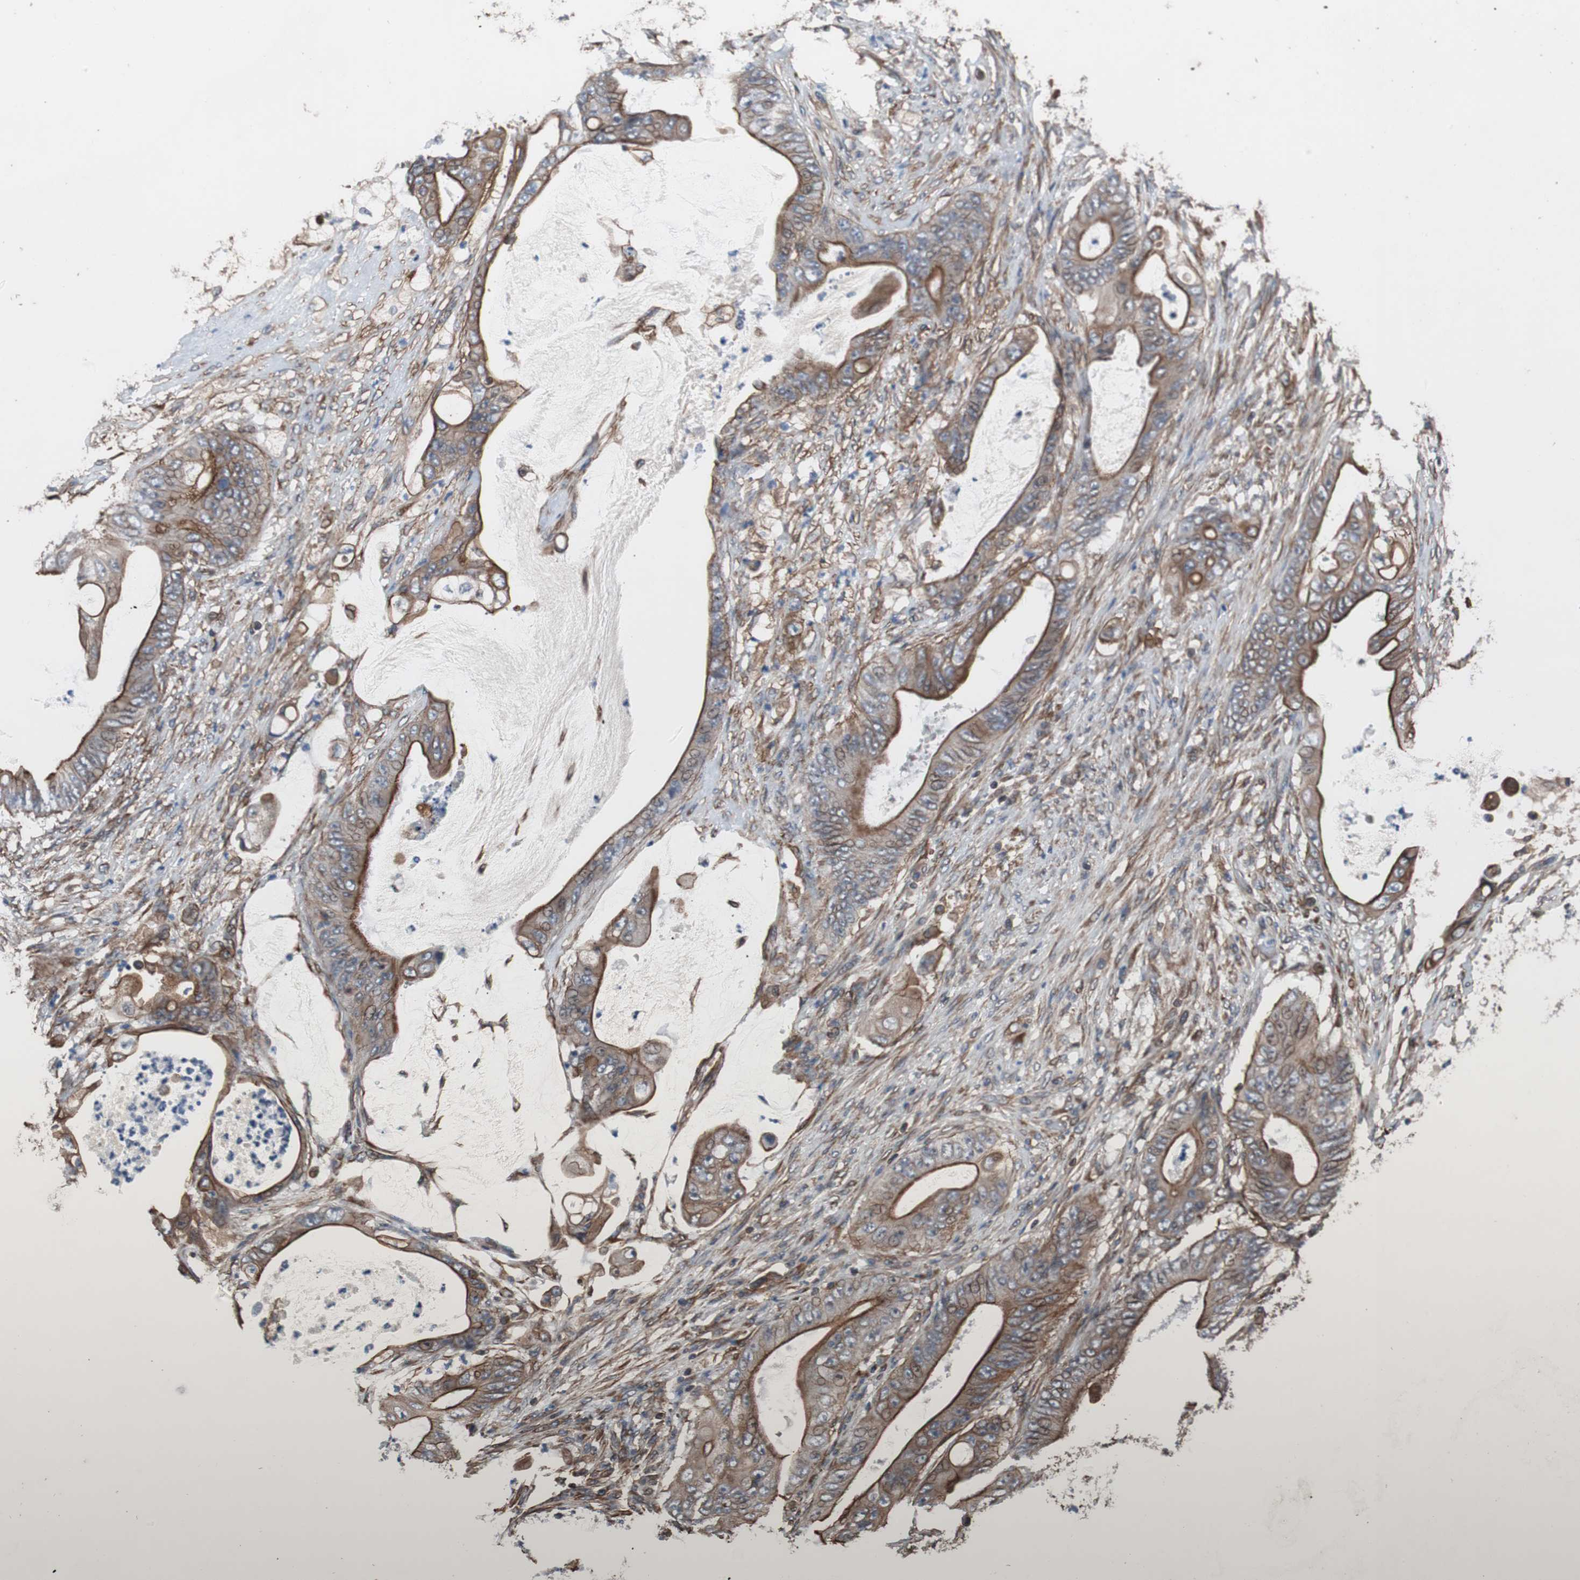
{"staining": {"intensity": "moderate", "quantity": "25%-75%", "location": "cytoplasmic/membranous"}, "tissue": "stomach cancer", "cell_type": "Tumor cells", "image_type": "cancer", "snomed": [{"axis": "morphology", "description": "Adenocarcinoma, NOS"}, {"axis": "topography", "description": "Stomach"}], "caption": "High-magnification brightfield microscopy of stomach cancer stained with DAB (3,3'-diaminobenzidine) (brown) and counterstained with hematoxylin (blue). tumor cells exhibit moderate cytoplasmic/membranous staining is identified in approximately25%-75% of cells.", "gene": "KIF3B", "patient": {"sex": "female", "age": 73}}